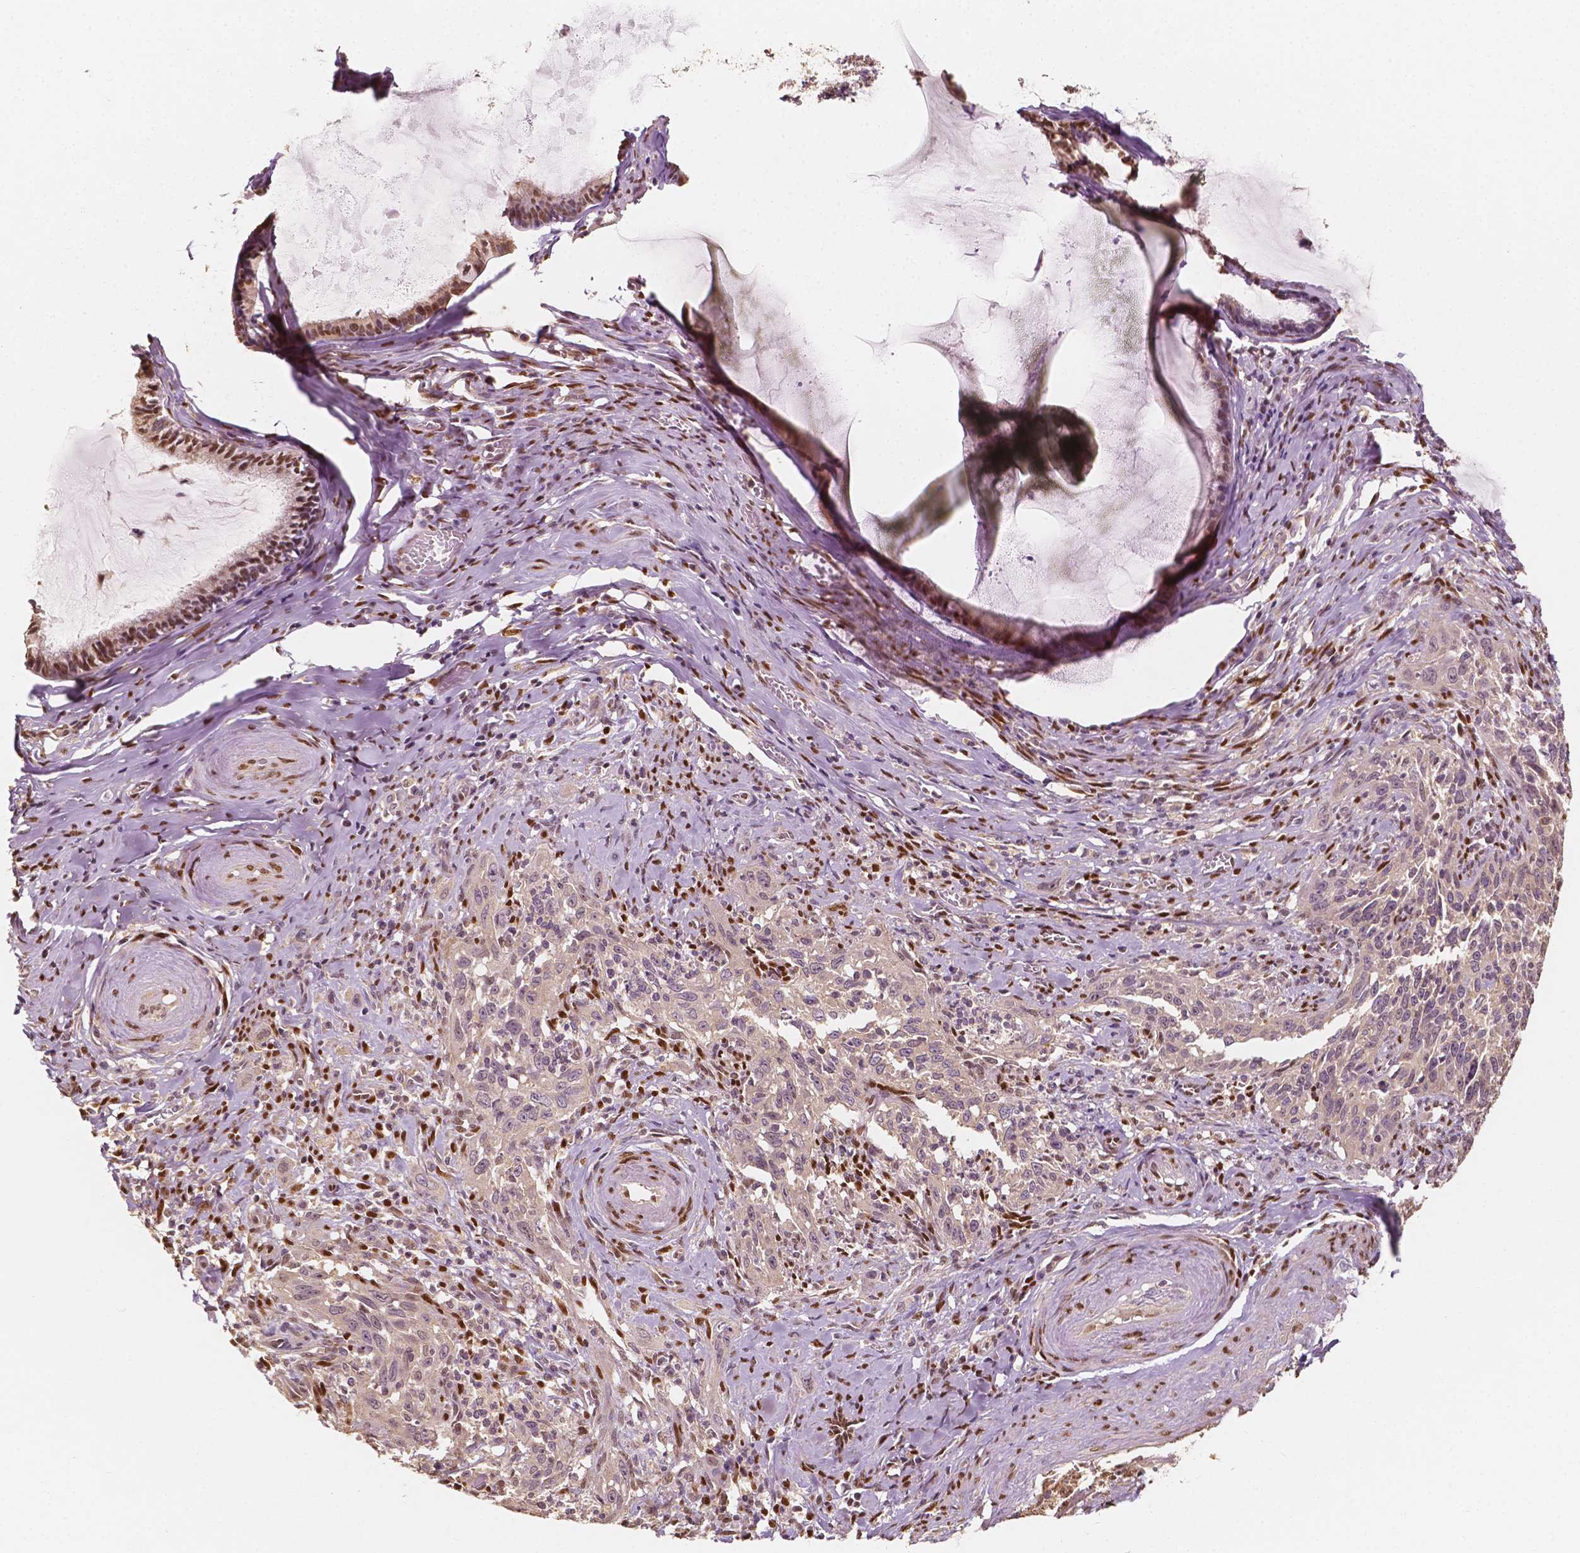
{"staining": {"intensity": "negative", "quantity": "none", "location": "none"}, "tissue": "cervical cancer", "cell_type": "Tumor cells", "image_type": "cancer", "snomed": [{"axis": "morphology", "description": "Squamous cell carcinoma, NOS"}, {"axis": "topography", "description": "Cervix"}], "caption": "Immunohistochemical staining of human cervical squamous cell carcinoma displays no significant positivity in tumor cells.", "gene": "TBC1D17", "patient": {"sex": "female", "age": 51}}